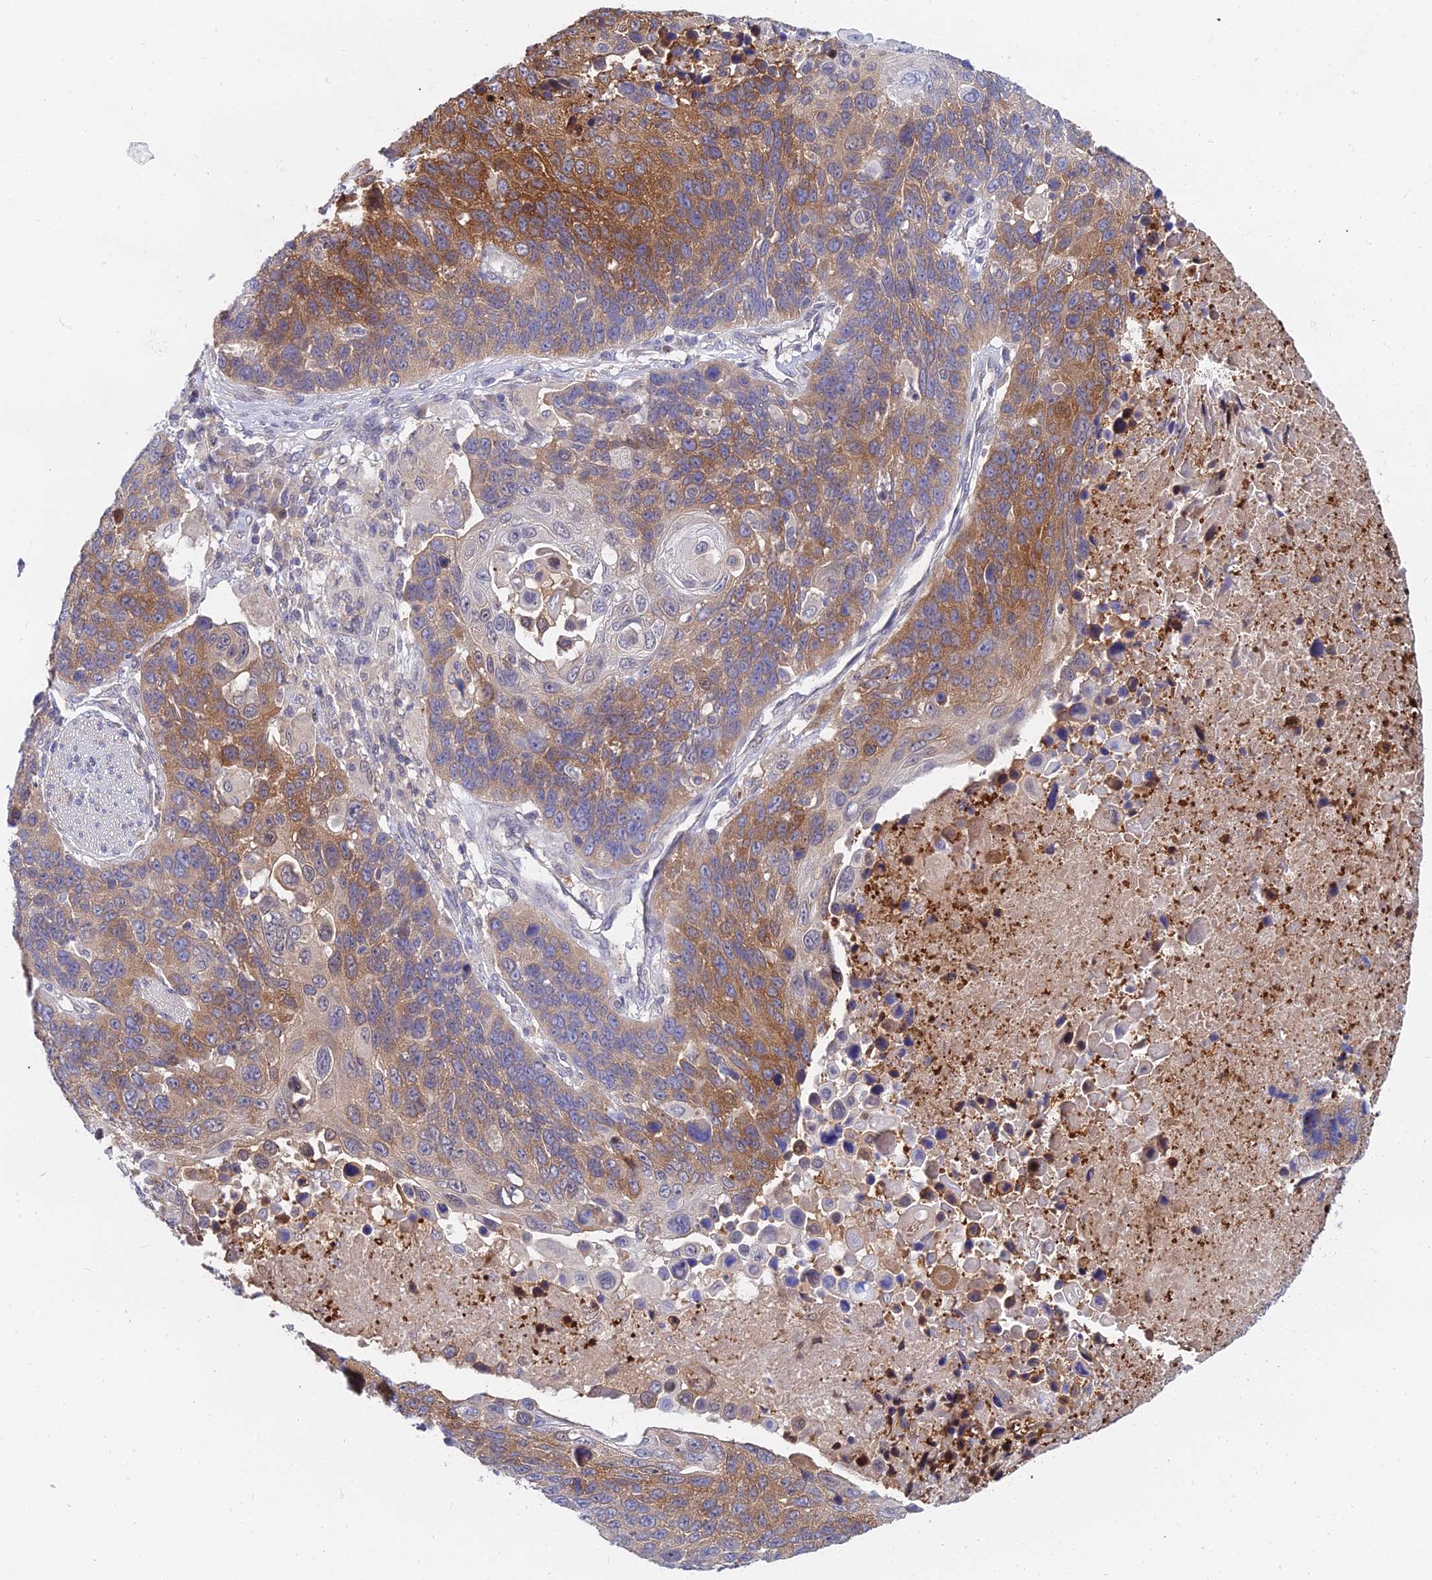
{"staining": {"intensity": "moderate", "quantity": ">75%", "location": "cytoplasmic/membranous"}, "tissue": "lung cancer", "cell_type": "Tumor cells", "image_type": "cancer", "snomed": [{"axis": "morphology", "description": "Normal tissue, NOS"}, {"axis": "morphology", "description": "Squamous cell carcinoma, NOS"}, {"axis": "topography", "description": "Lymph node"}, {"axis": "topography", "description": "Lung"}], "caption": "Protein expression analysis of human lung squamous cell carcinoma reveals moderate cytoplasmic/membranous positivity in approximately >75% of tumor cells. (brown staining indicates protein expression, while blue staining denotes nuclei).", "gene": "B3GALT4", "patient": {"sex": "male", "age": 66}}